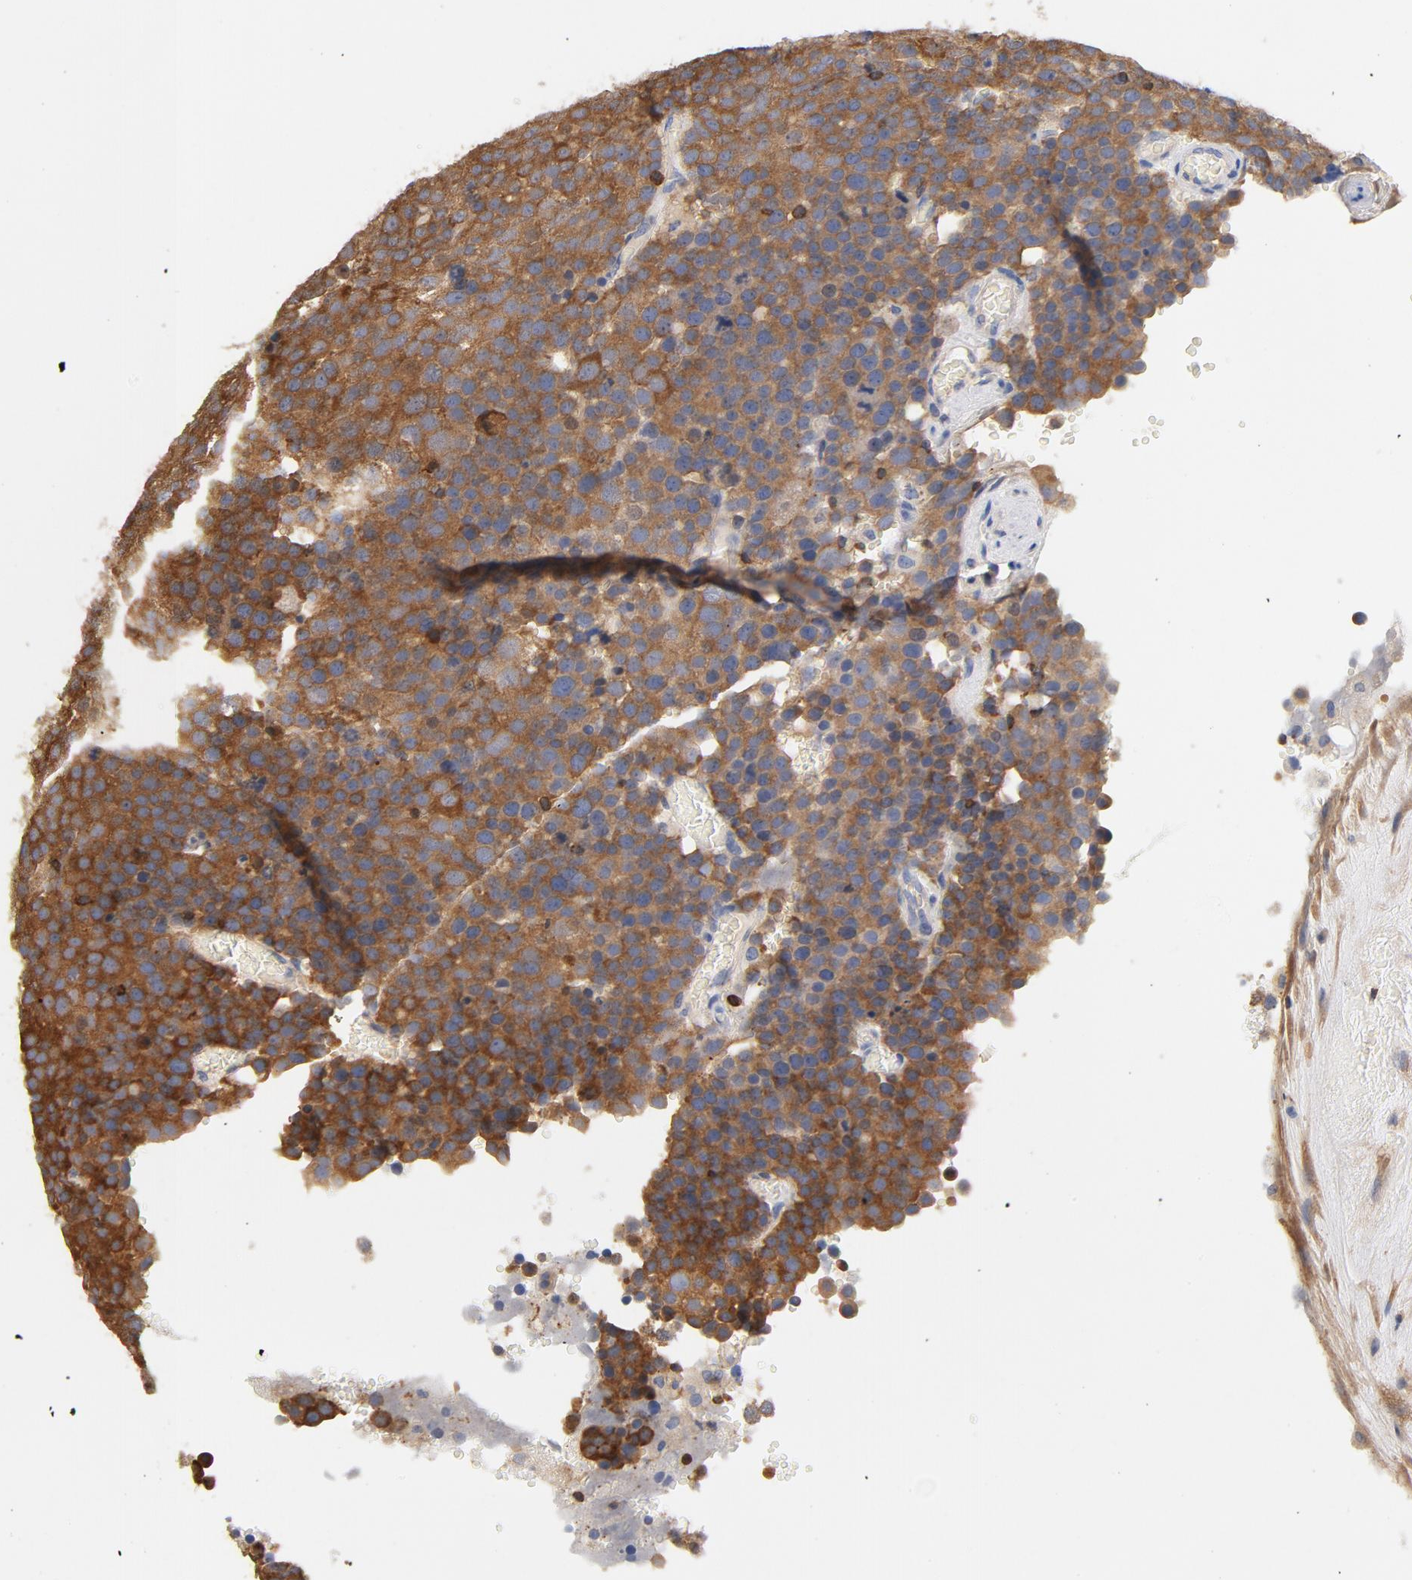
{"staining": {"intensity": "moderate", "quantity": ">75%", "location": "cytoplasmic/membranous"}, "tissue": "testis cancer", "cell_type": "Tumor cells", "image_type": "cancer", "snomed": [{"axis": "morphology", "description": "Seminoma, NOS"}, {"axis": "topography", "description": "Testis"}], "caption": "Immunohistochemical staining of testis seminoma reveals medium levels of moderate cytoplasmic/membranous protein staining in approximately >75% of tumor cells.", "gene": "EZR", "patient": {"sex": "male", "age": 71}}